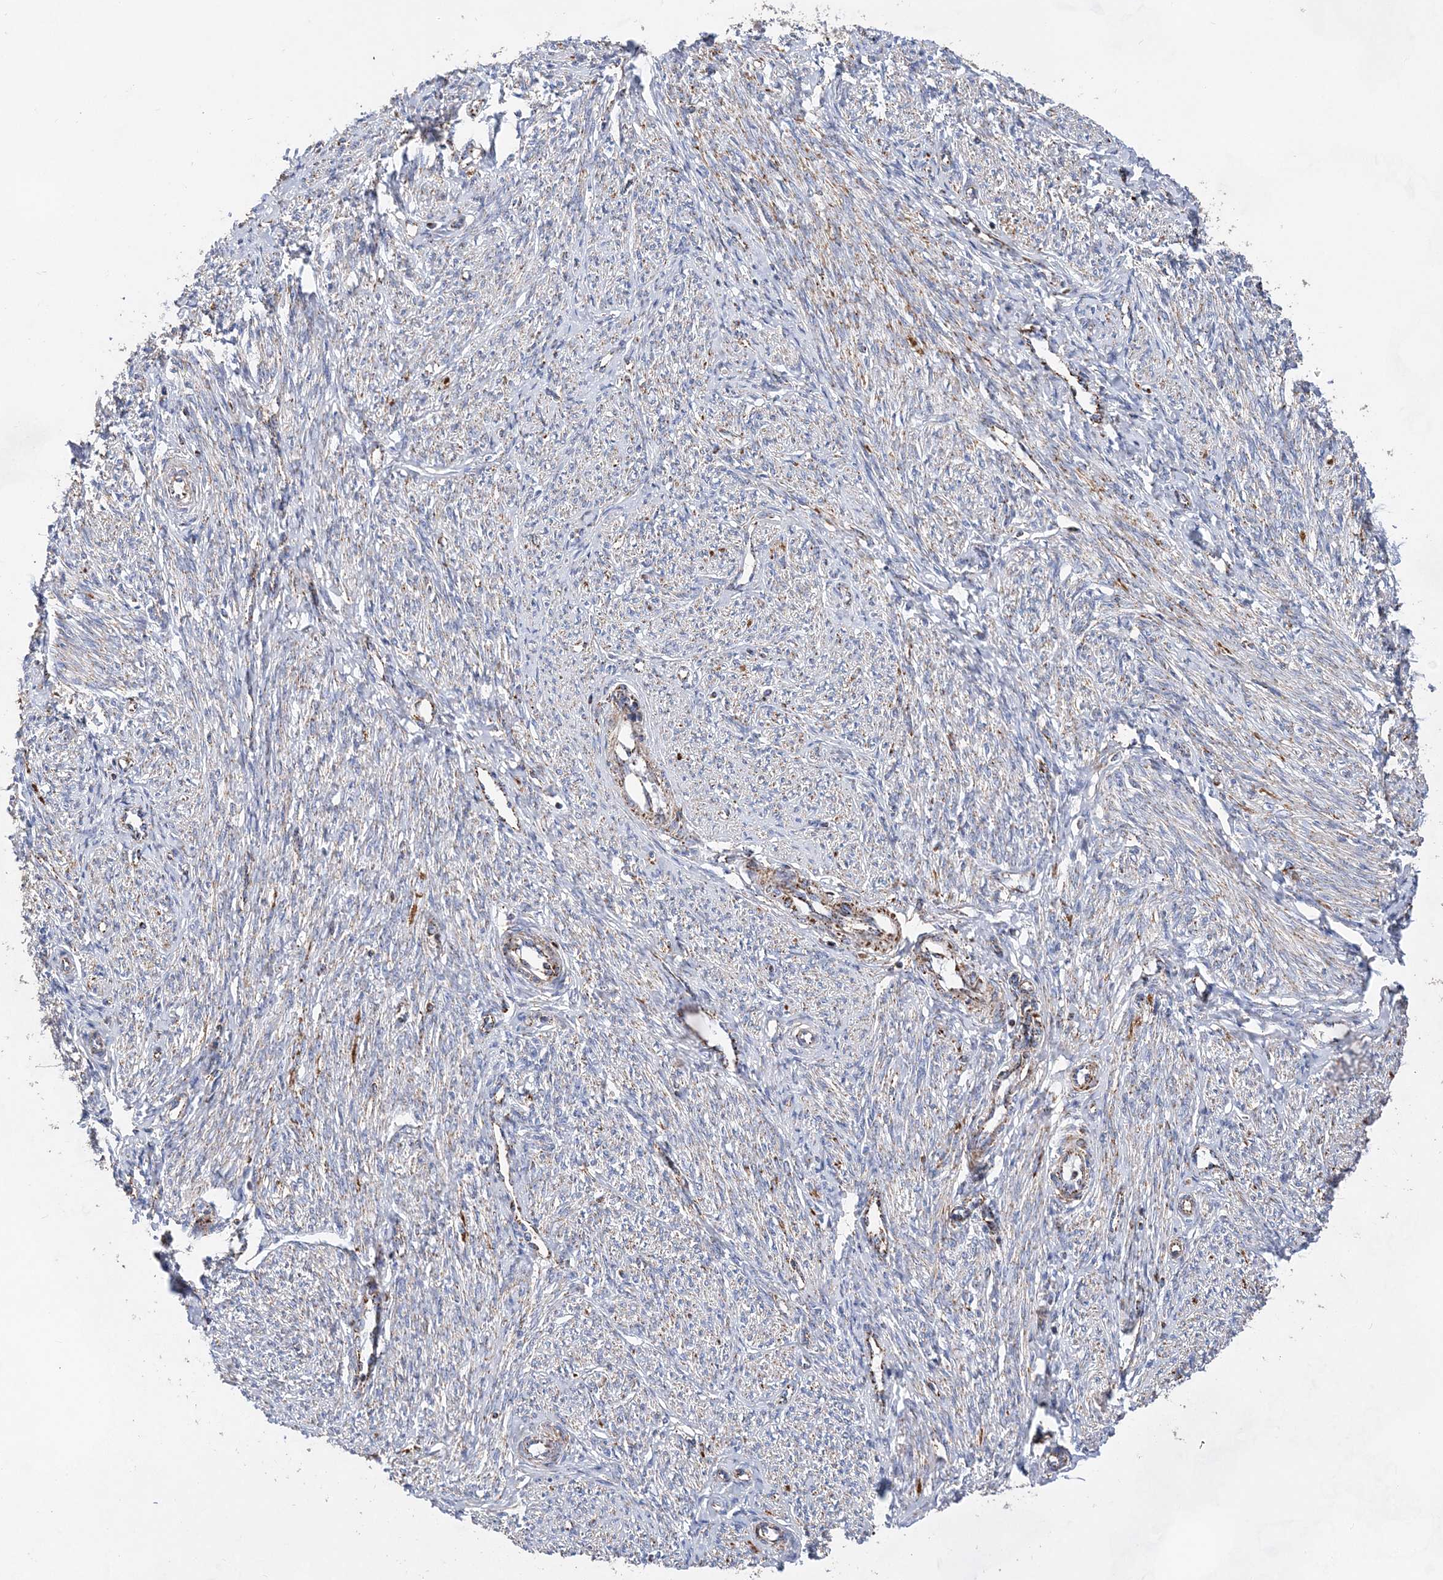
{"staining": {"intensity": "moderate", "quantity": "<25%", "location": "cytoplasmic/membranous"}, "tissue": "endometrium", "cell_type": "Cells in endometrial stroma", "image_type": "normal", "snomed": [{"axis": "morphology", "description": "Normal tissue, NOS"}, {"axis": "topography", "description": "Endometrium"}], "caption": "Protein expression analysis of benign endometrium reveals moderate cytoplasmic/membranous expression in approximately <25% of cells in endometrial stroma. (IHC, brightfield microscopy, high magnification).", "gene": "ACOT9", "patient": {"sex": "female", "age": 72}}